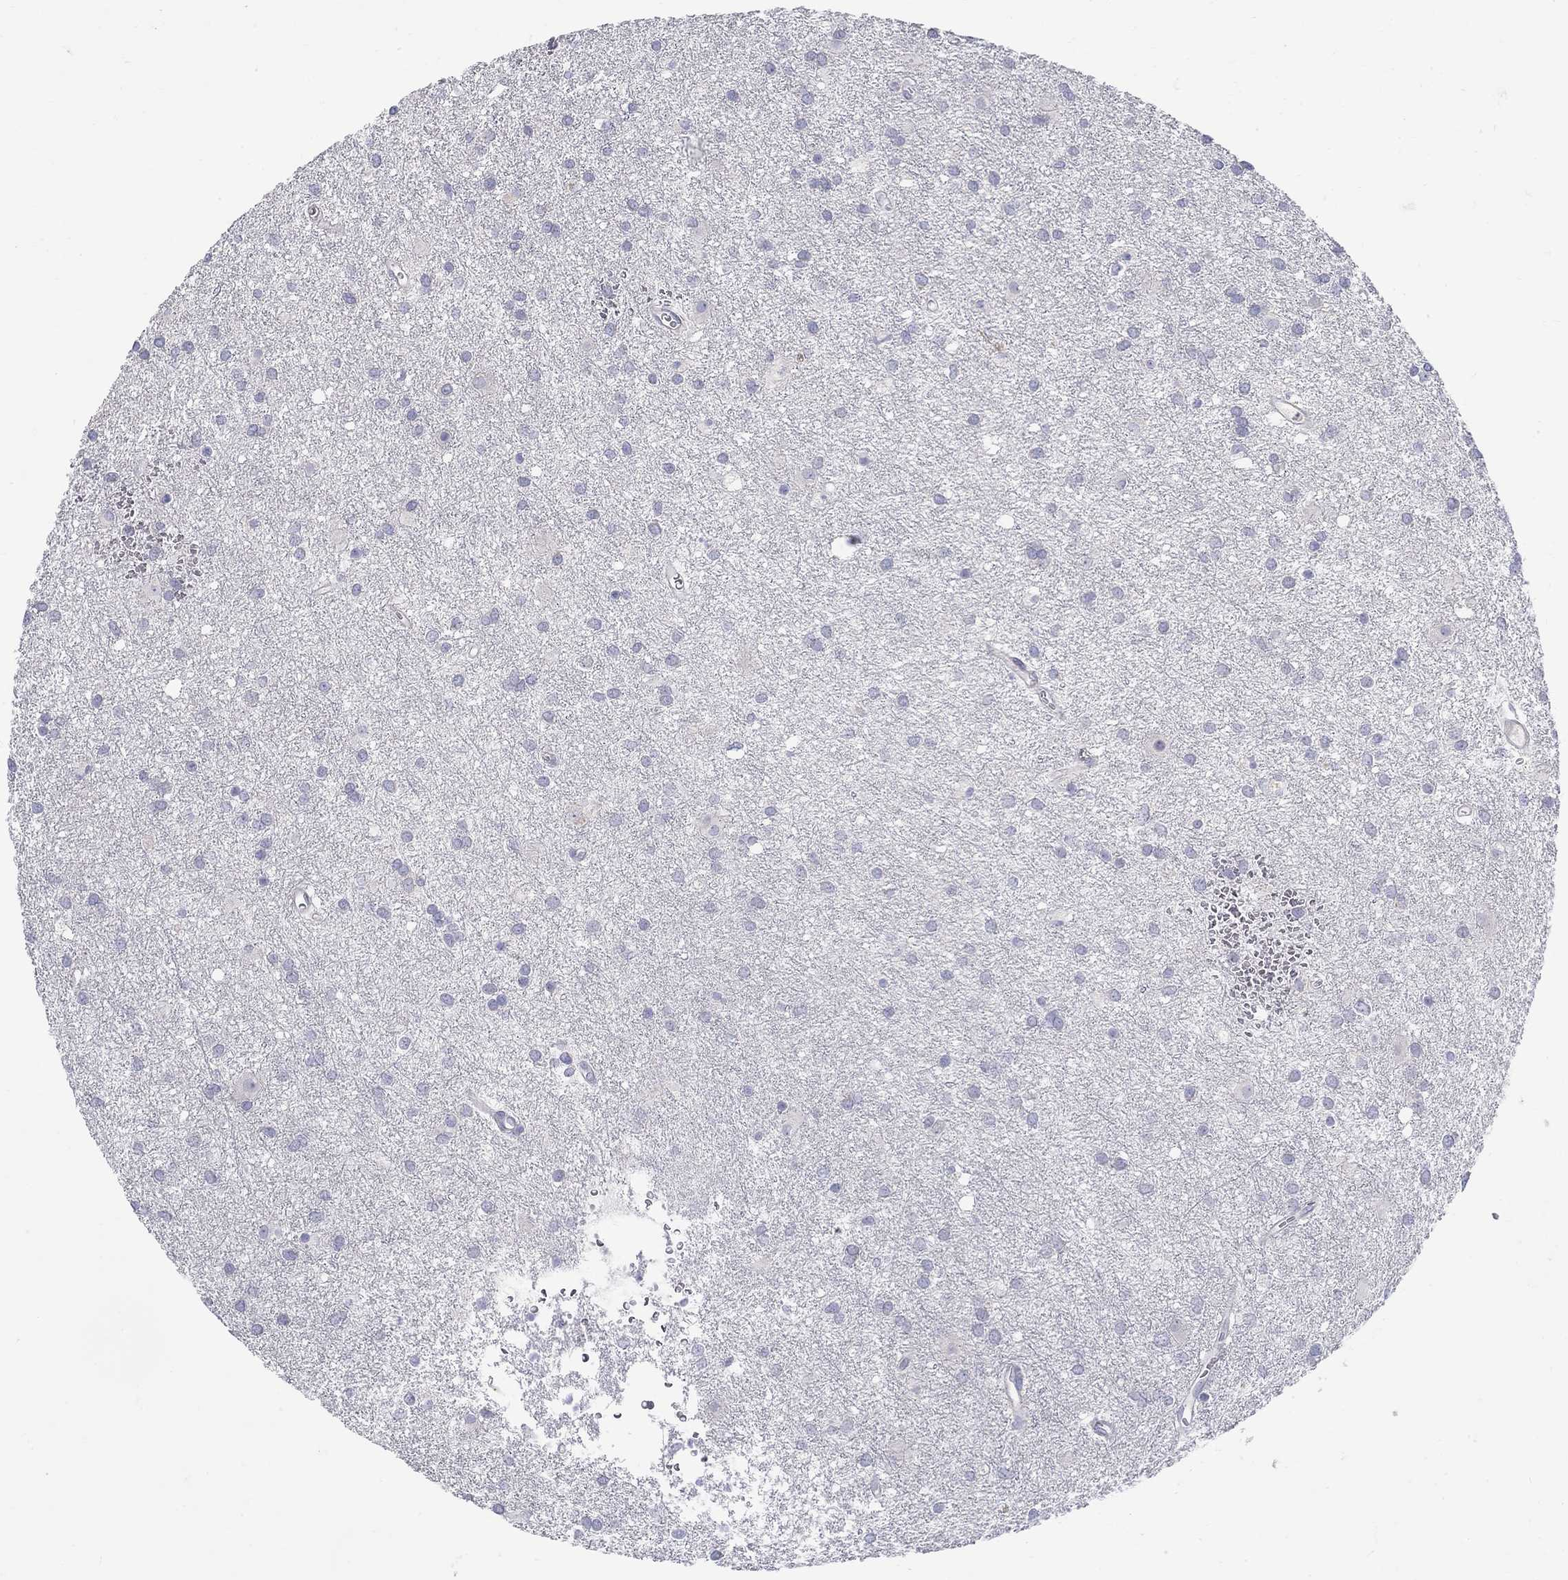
{"staining": {"intensity": "negative", "quantity": "none", "location": "none"}, "tissue": "glioma", "cell_type": "Tumor cells", "image_type": "cancer", "snomed": [{"axis": "morphology", "description": "Glioma, malignant, Low grade"}, {"axis": "topography", "description": "Brain"}], "caption": "Immunohistochemistry (IHC) histopathology image of malignant glioma (low-grade) stained for a protein (brown), which shows no staining in tumor cells.", "gene": "ABCA4", "patient": {"sex": "male", "age": 58}}